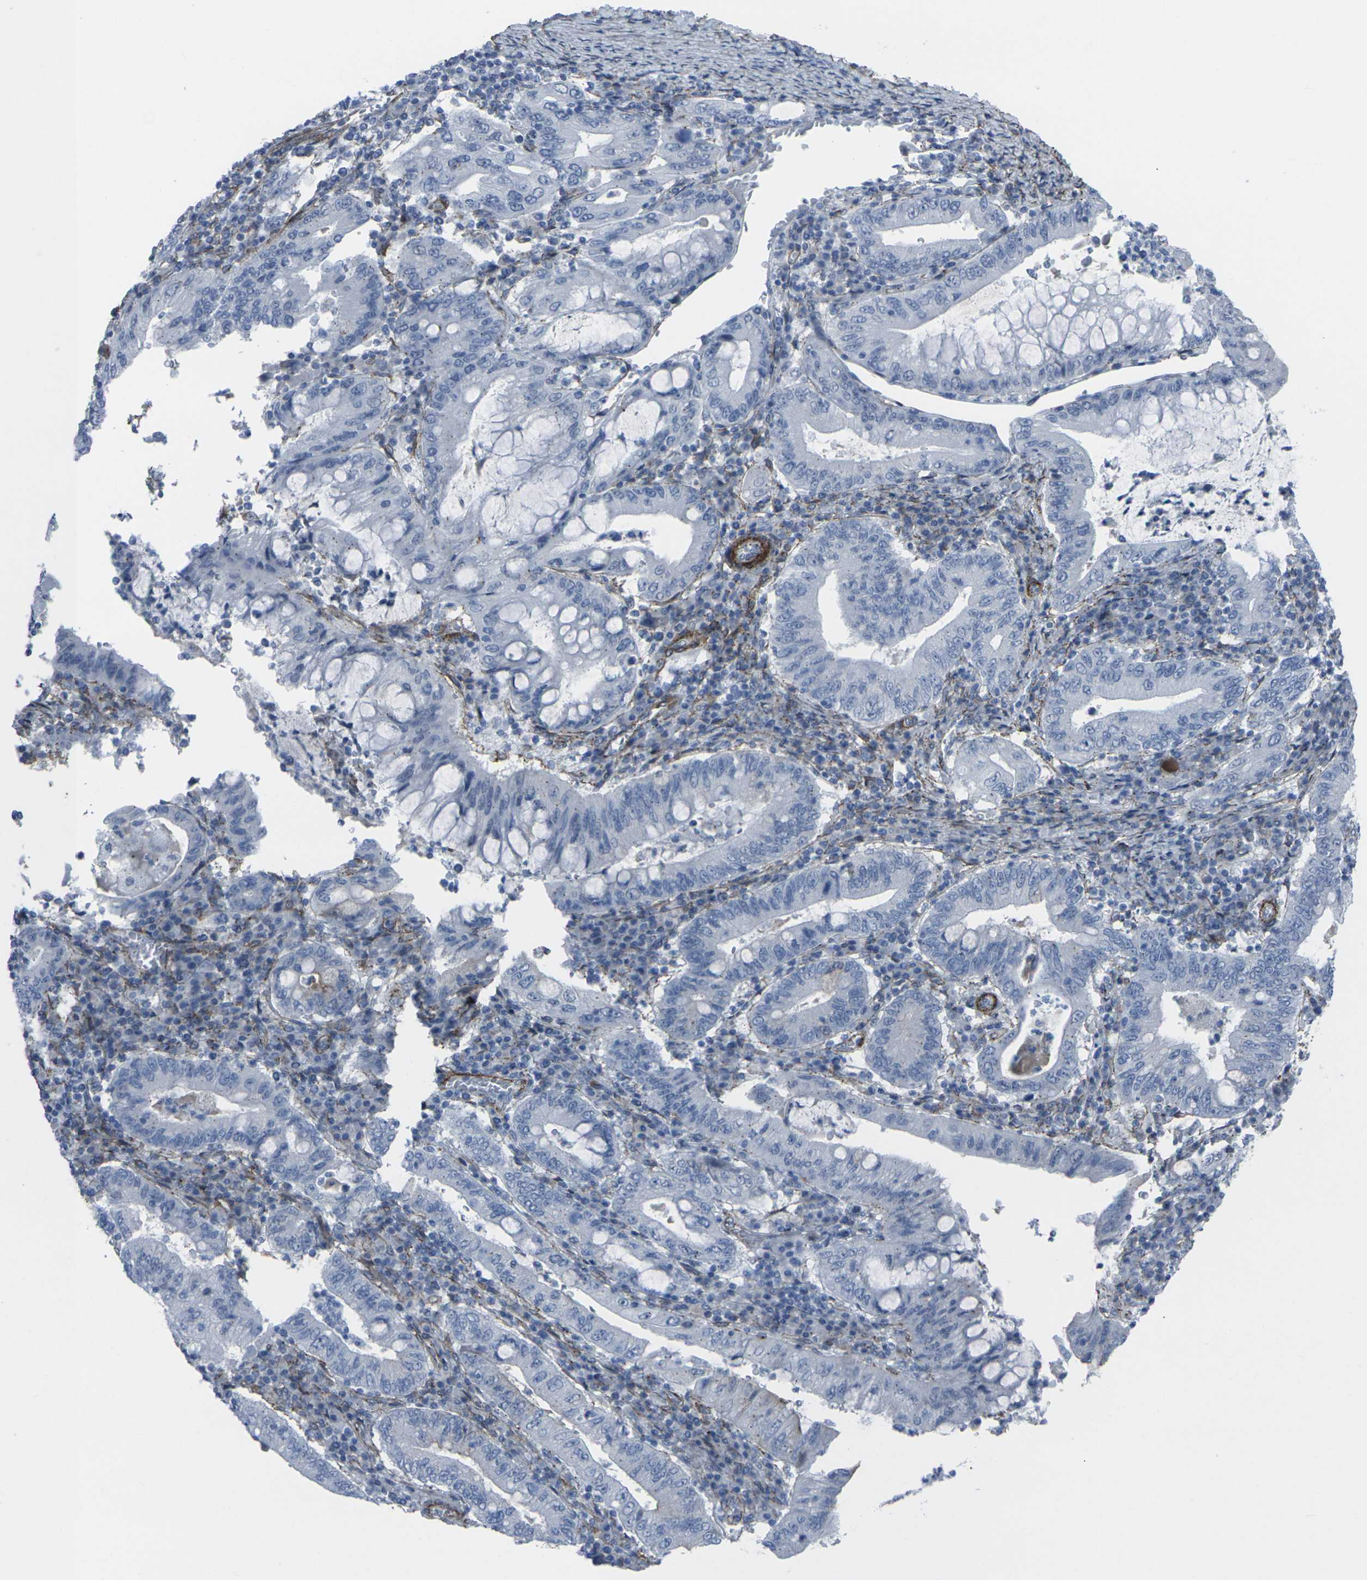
{"staining": {"intensity": "negative", "quantity": "none", "location": "none"}, "tissue": "stomach cancer", "cell_type": "Tumor cells", "image_type": "cancer", "snomed": [{"axis": "morphology", "description": "Normal tissue, NOS"}, {"axis": "morphology", "description": "Adenocarcinoma, NOS"}, {"axis": "topography", "description": "Esophagus"}, {"axis": "topography", "description": "Stomach, upper"}, {"axis": "topography", "description": "Peripheral nerve tissue"}], "caption": "A histopathology image of human stomach adenocarcinoma is negative for staining in tumor cells. (DAB (3,3'-diaminobenzidine) IHC, high magnification).", "gene": "CDH11", "patient": {"sex": "male", "age": 62}}